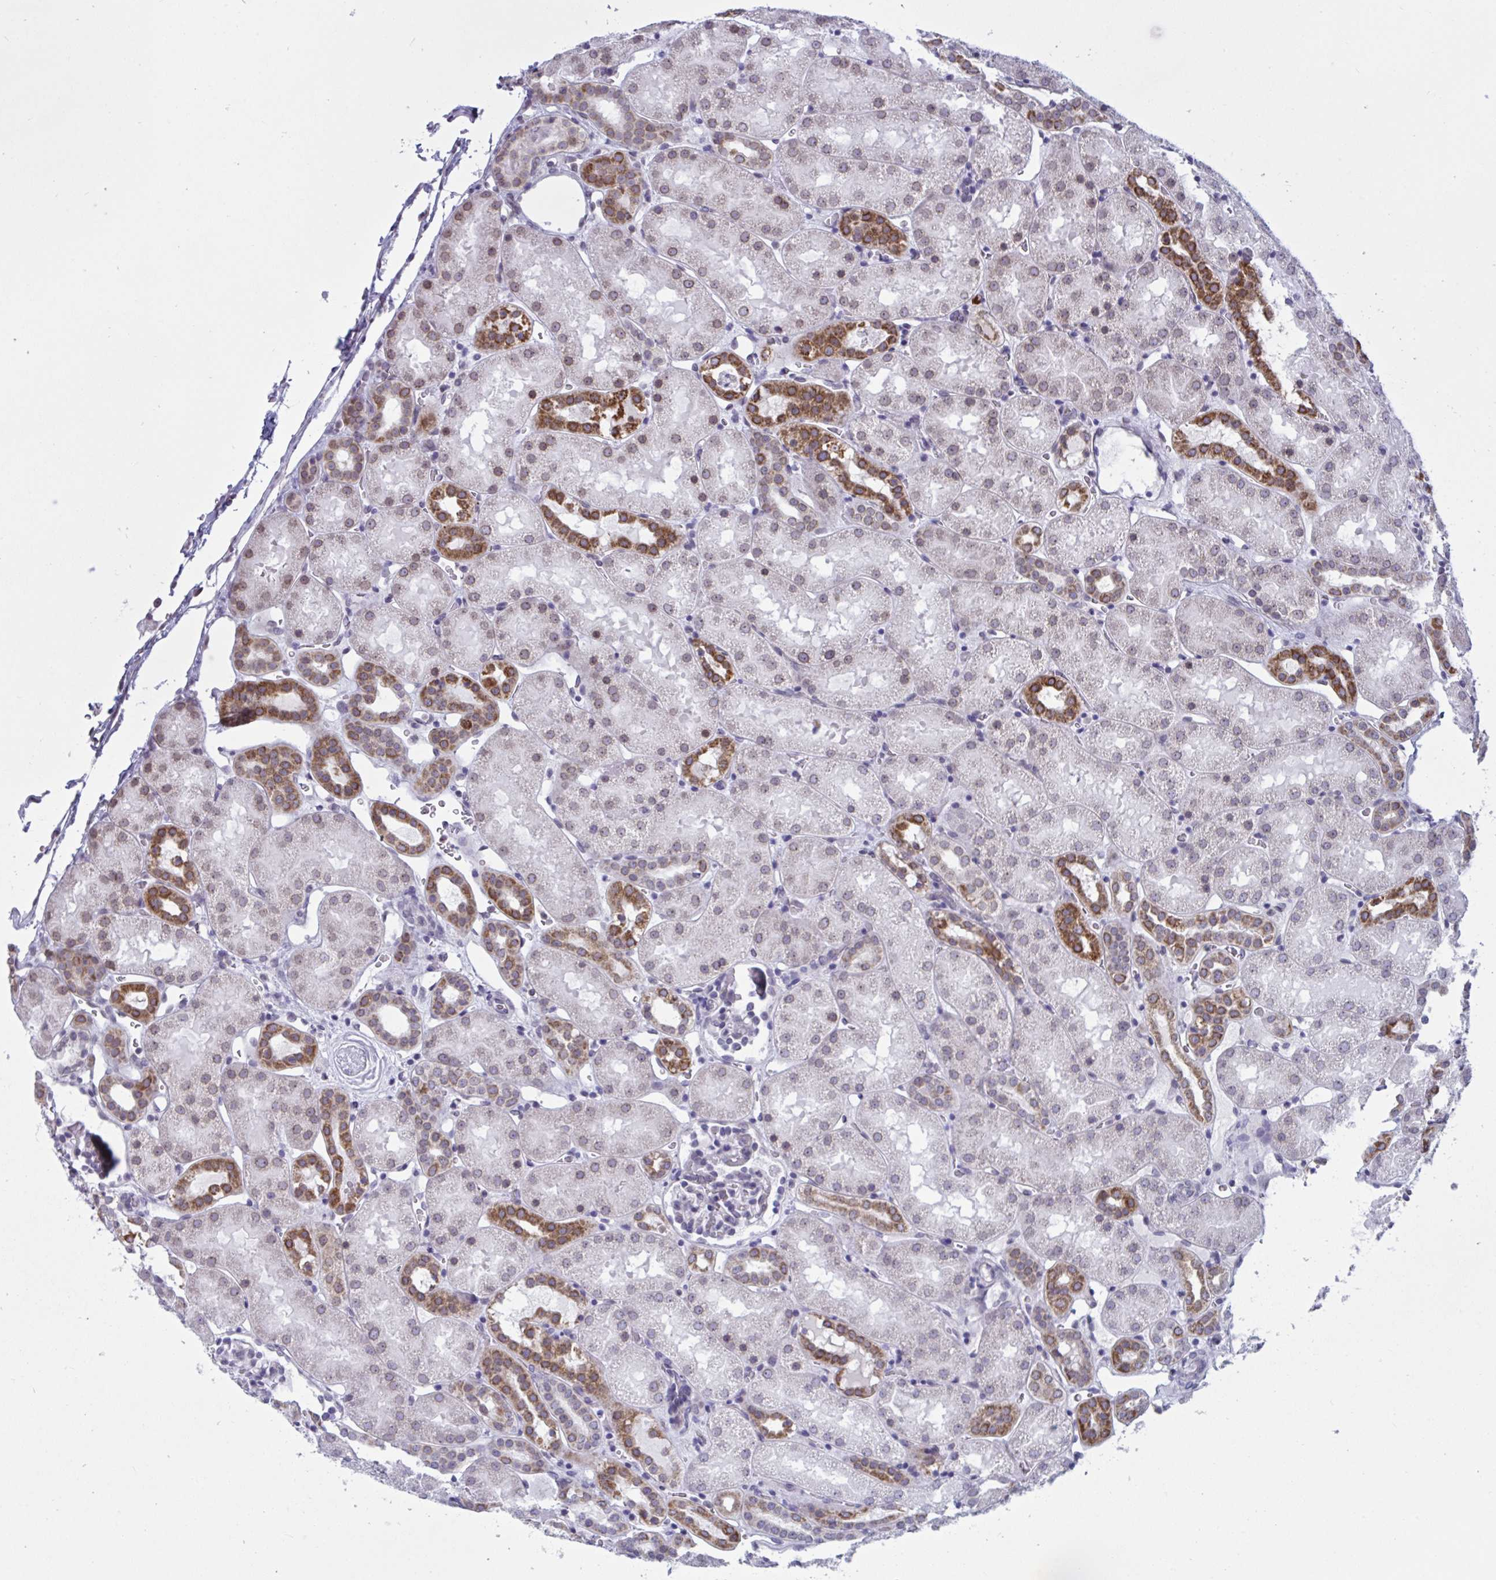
{"staining": {"intensity": "negative", "quantity": "none", "location": "none"}, "tissue": "kidney", "cell_type": "Cells in glomeruli", "image_type": "normal", "snomed": [{"axis": "morphology", "description": "Normal tissue, NOS"}, {"axis": "topography", "description": "Kidney"}], "caption": "Cells in glomeruli show no significant protein positivity in unremarkable kidney. (Stains: DAB (3,3'-diaminobenzidine) immunohistochemistry (IHC) with hematoxylin counter stain, Microscopy: brightfield microscopy at high magnification).", "gene": "DOCK11", "patient": {"sex": "male", "age": 2}}